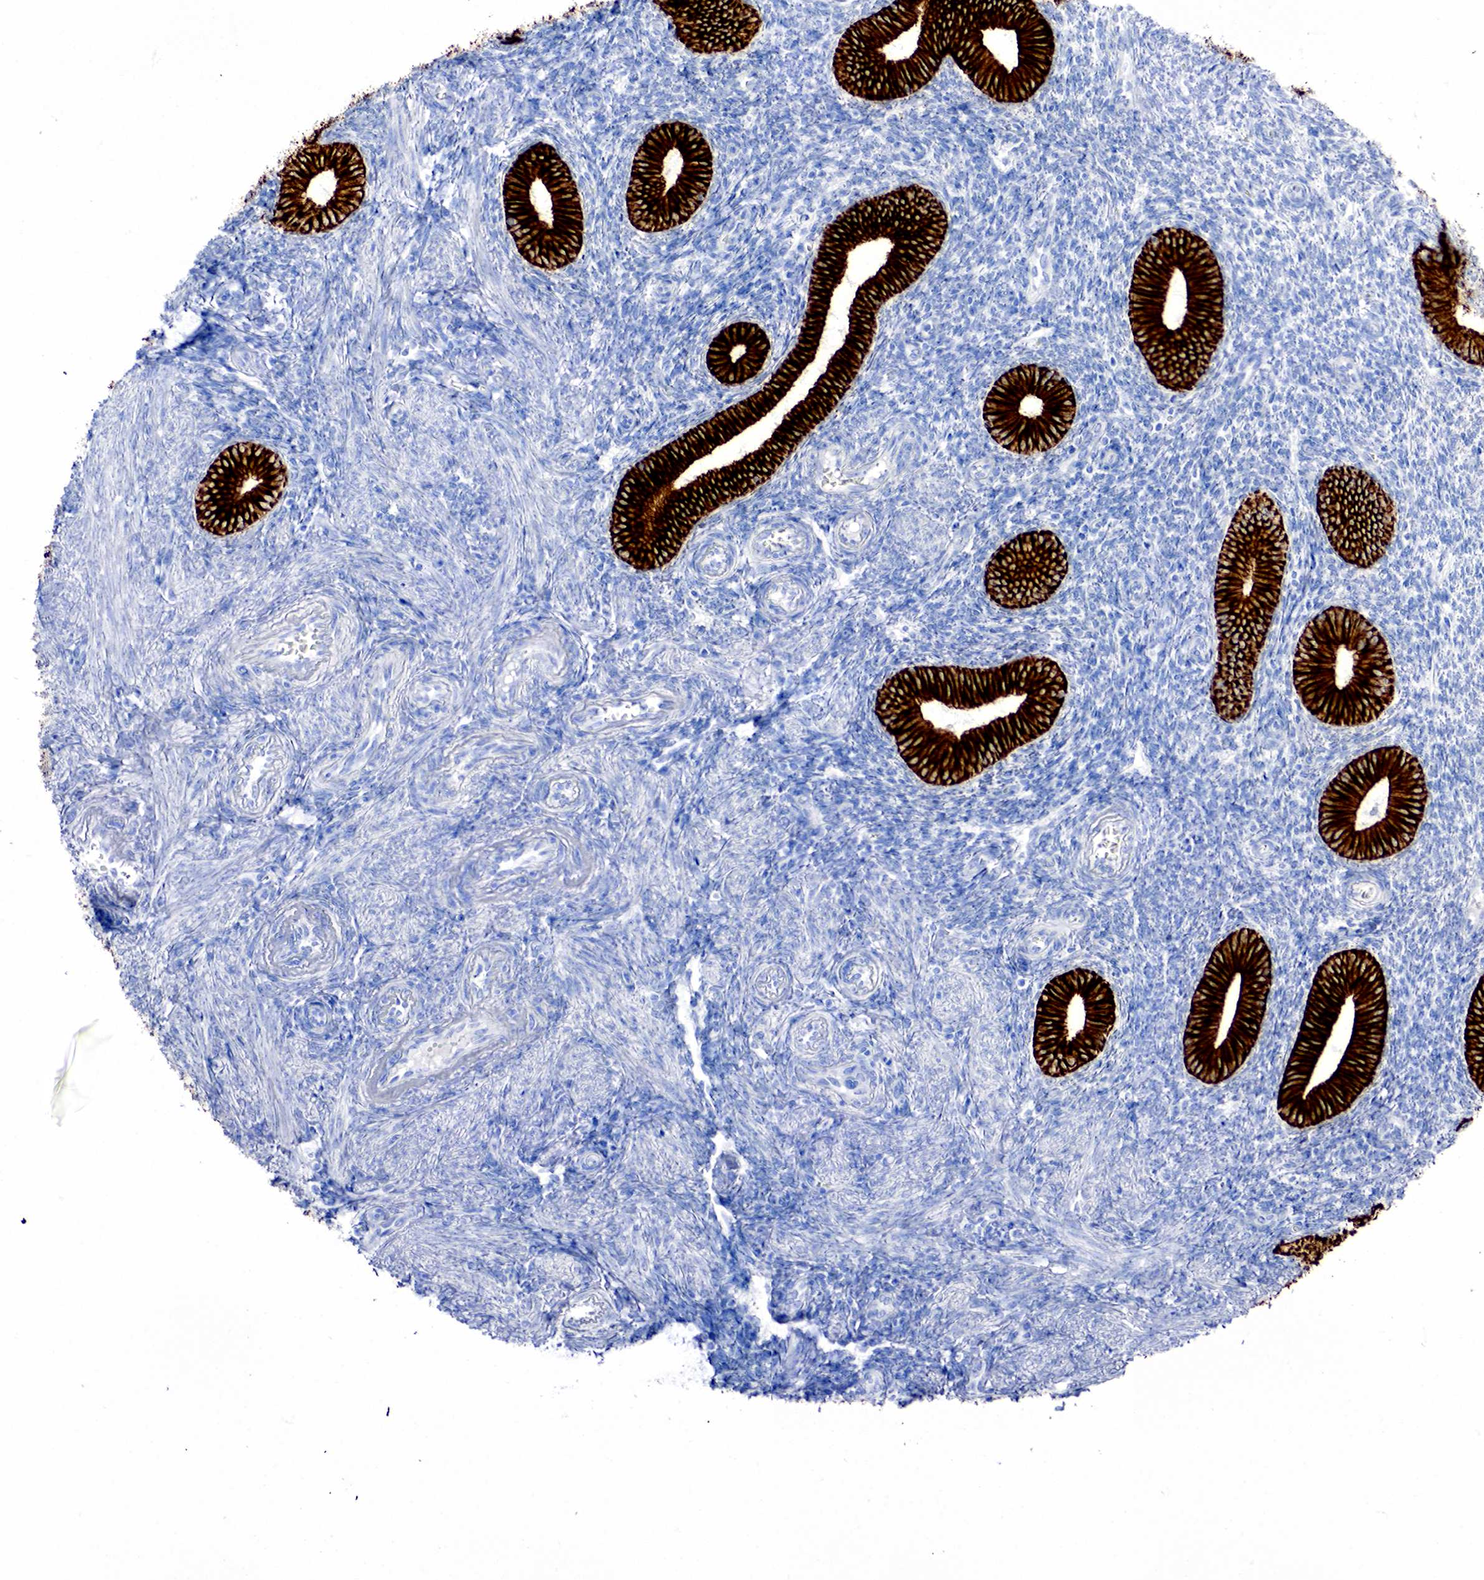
{"staining": {"intensity": "negative", "quantity": "none", "location": "none"}, "tissue": "endometrium", "cell_type": "Cells in endometrial stroma", "image_type": "normal", "snomed": [{"axis": "morphology", "description": "Normal tissue, NOS"}, {"axis": "topography", "description": "Endometrium"}], "caption": "A high-resolution image shows immunohistochemistry staining of normal endometrium, which exhibits no significant staining in cells in endometrial stroma.", "gene": "KRT18", "patient": {"sex": "female", "age": 35}}